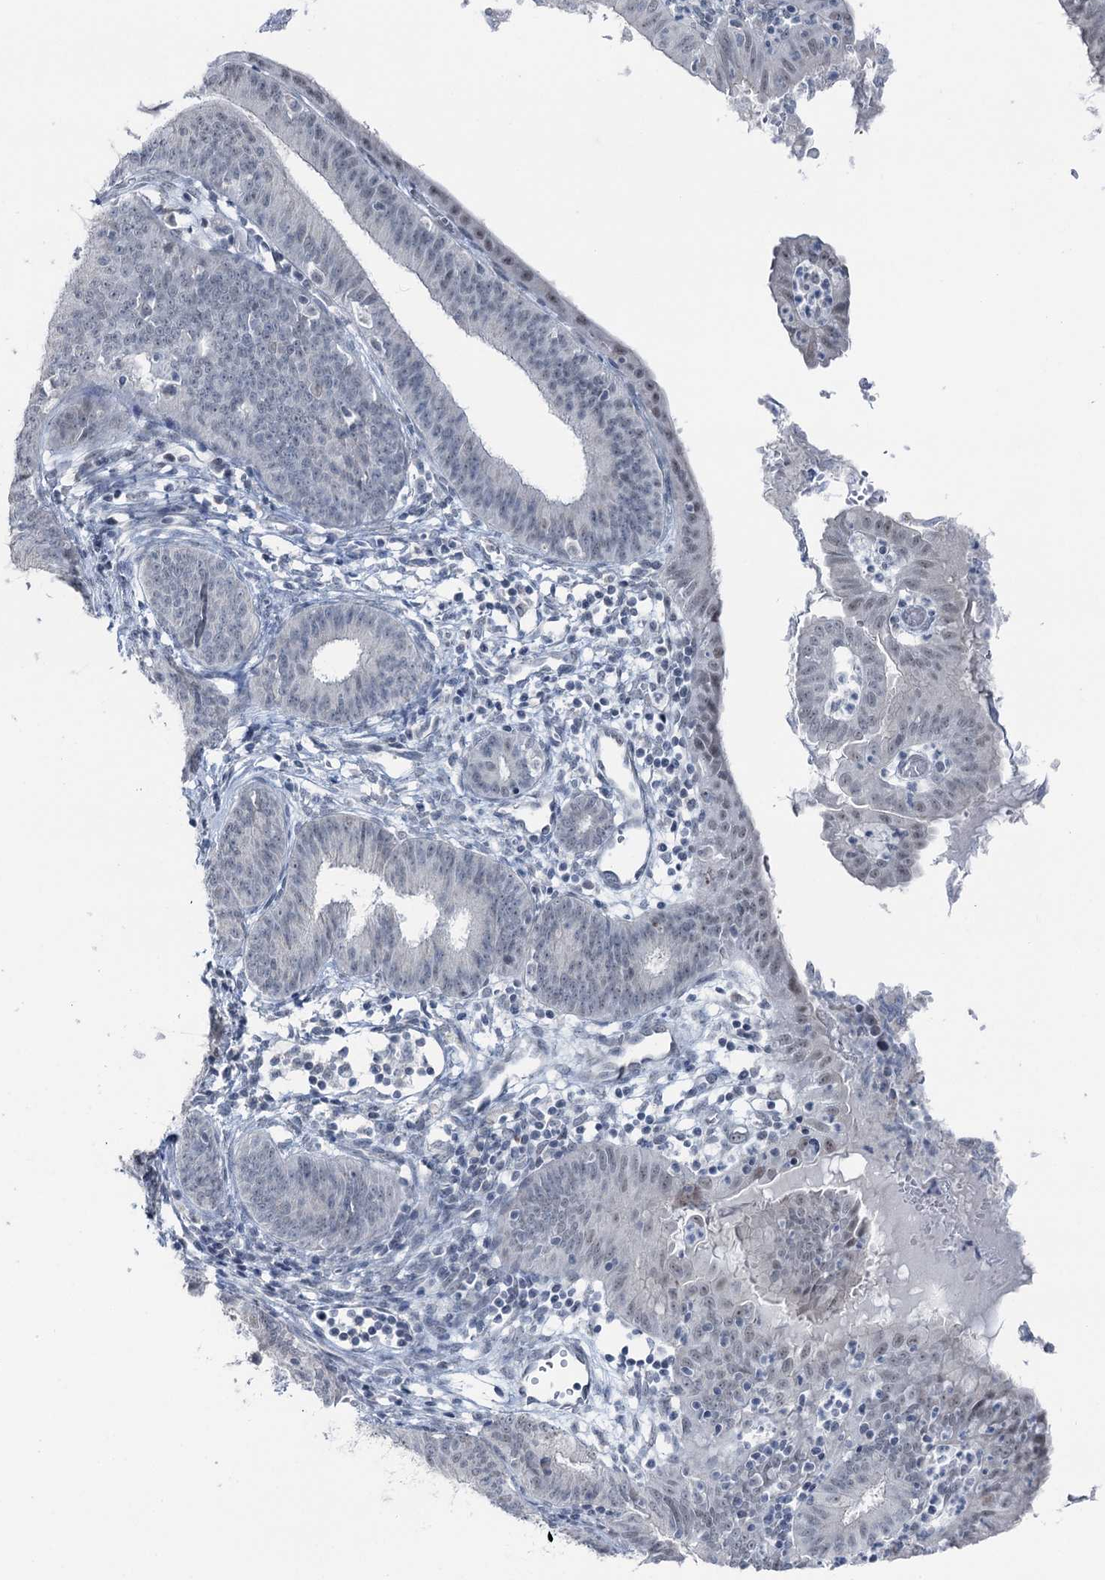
{"staining": {"intensity": "negative", "quantity": "none", "location": "none"}, "tissue": "endometrial cancer", "cell_type": "Tumor cells", "image_type": "cancer", "snomed": [{"axis": "morphology", "description": "Adenocarcinoma, NOS"}, {"axis": "topography", "description": "Endometrium"}], "caption": "The immunohistochemistry micrograph has no significant expression in tumor cells of endometrial cancer (adenocarcinoma) tissue.", "gene": "STEEP1", "patient": {"sex": "female", "age": 51}}